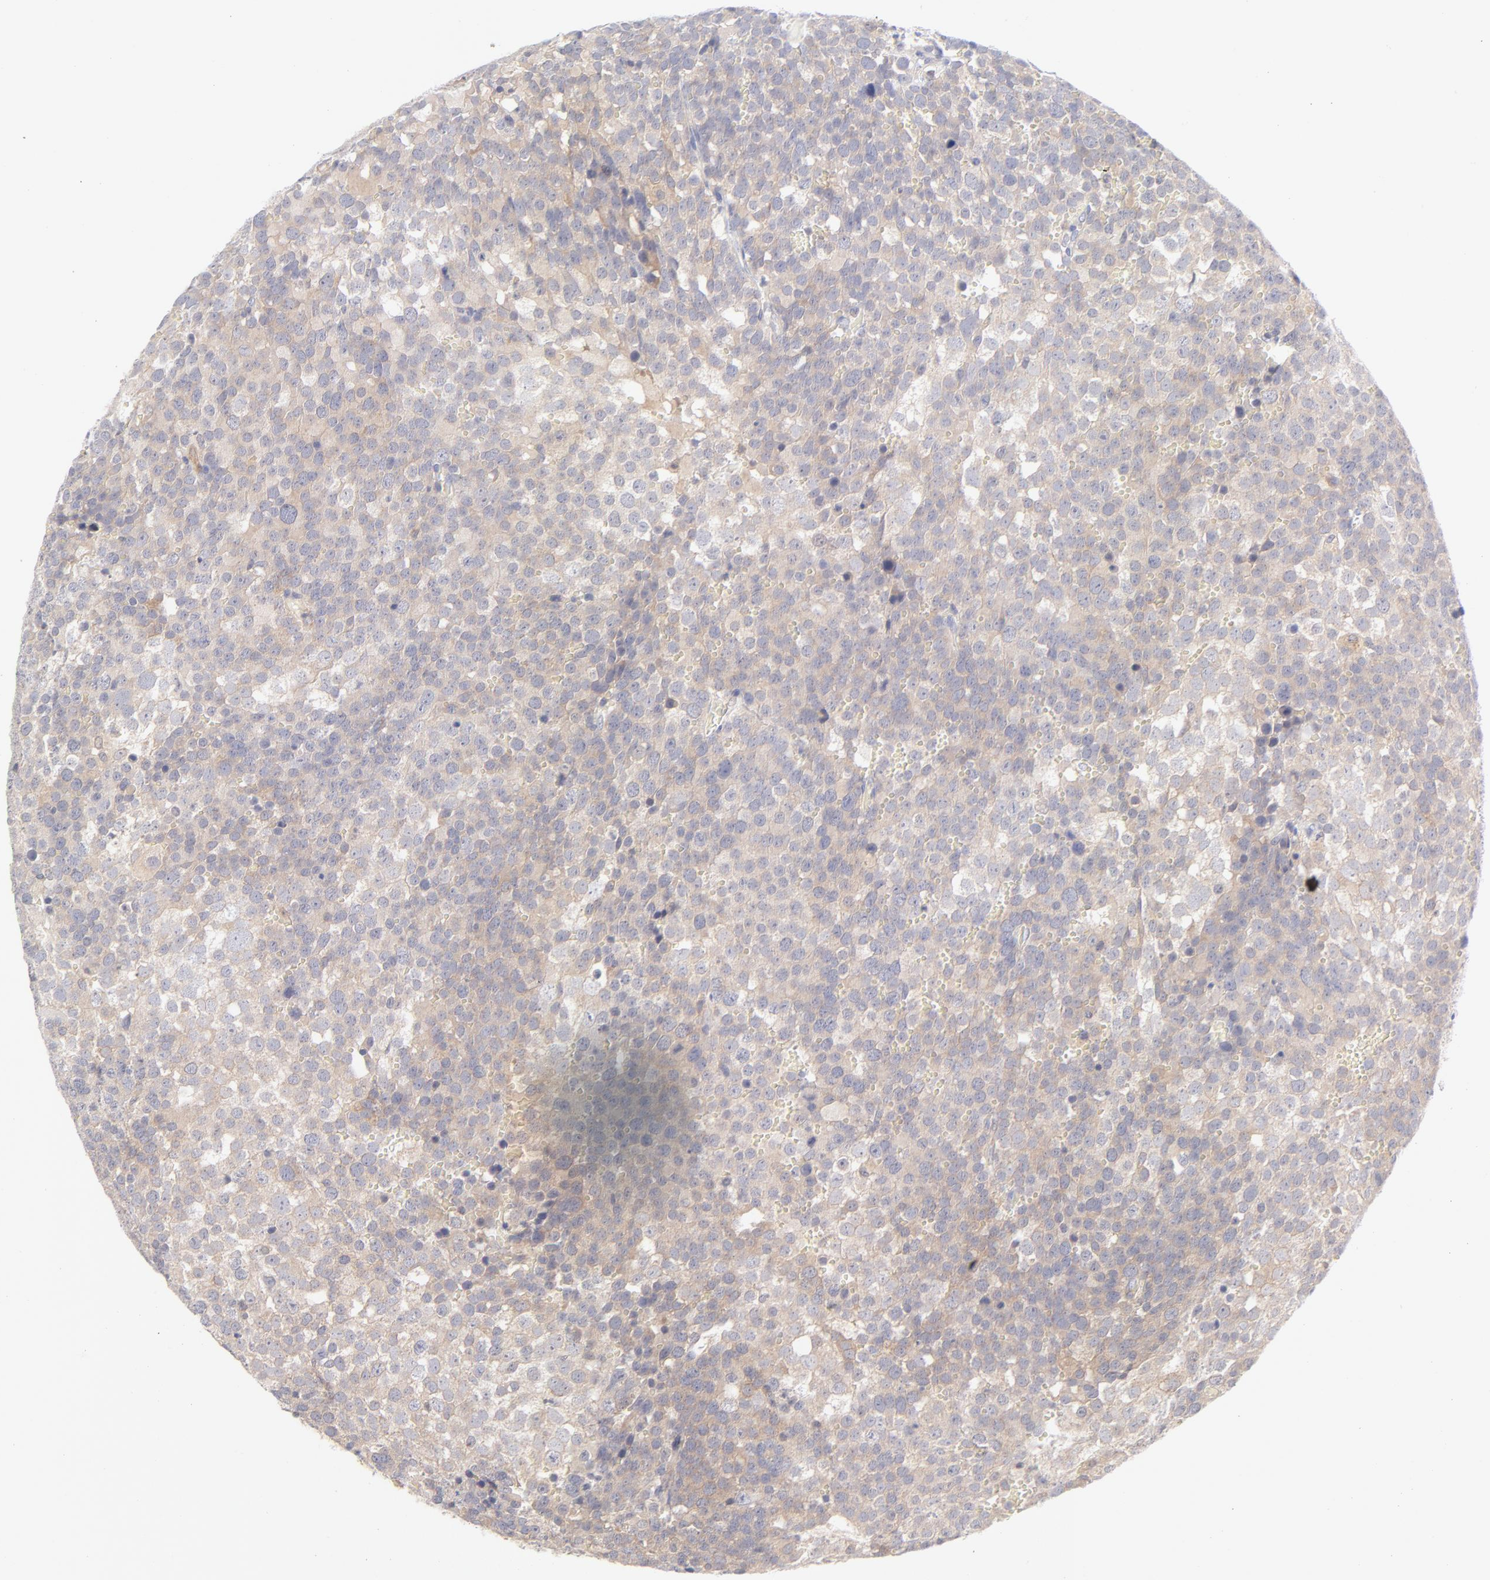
{"staining": {"intensity": "weak", "quantity": ">75%", "location": "cytoplasmic/membranous"}, "tissue": "testis cancer", "cell_type": "Tumor cells", "image_type": "cancer", "snomed": [{"axis": "morphology", "description": "Seminoma, NOS"}, {"axis": "topography", "description": "Testis"}], "caption": "Testis seminoma stained with DAB (3,3'-diaminobenzidine) immunohistochemistry (IHC) exhibits low levels of weak cytoplasmic/membranous staining in about >75% of tumor cells. (DAB (3,3'-diaminobenzidine) IHC, brown staining for protein, blue staining for nuclei).", "gene": "RPS6KA1", "patient": {"sex": "male", "age": 71}}